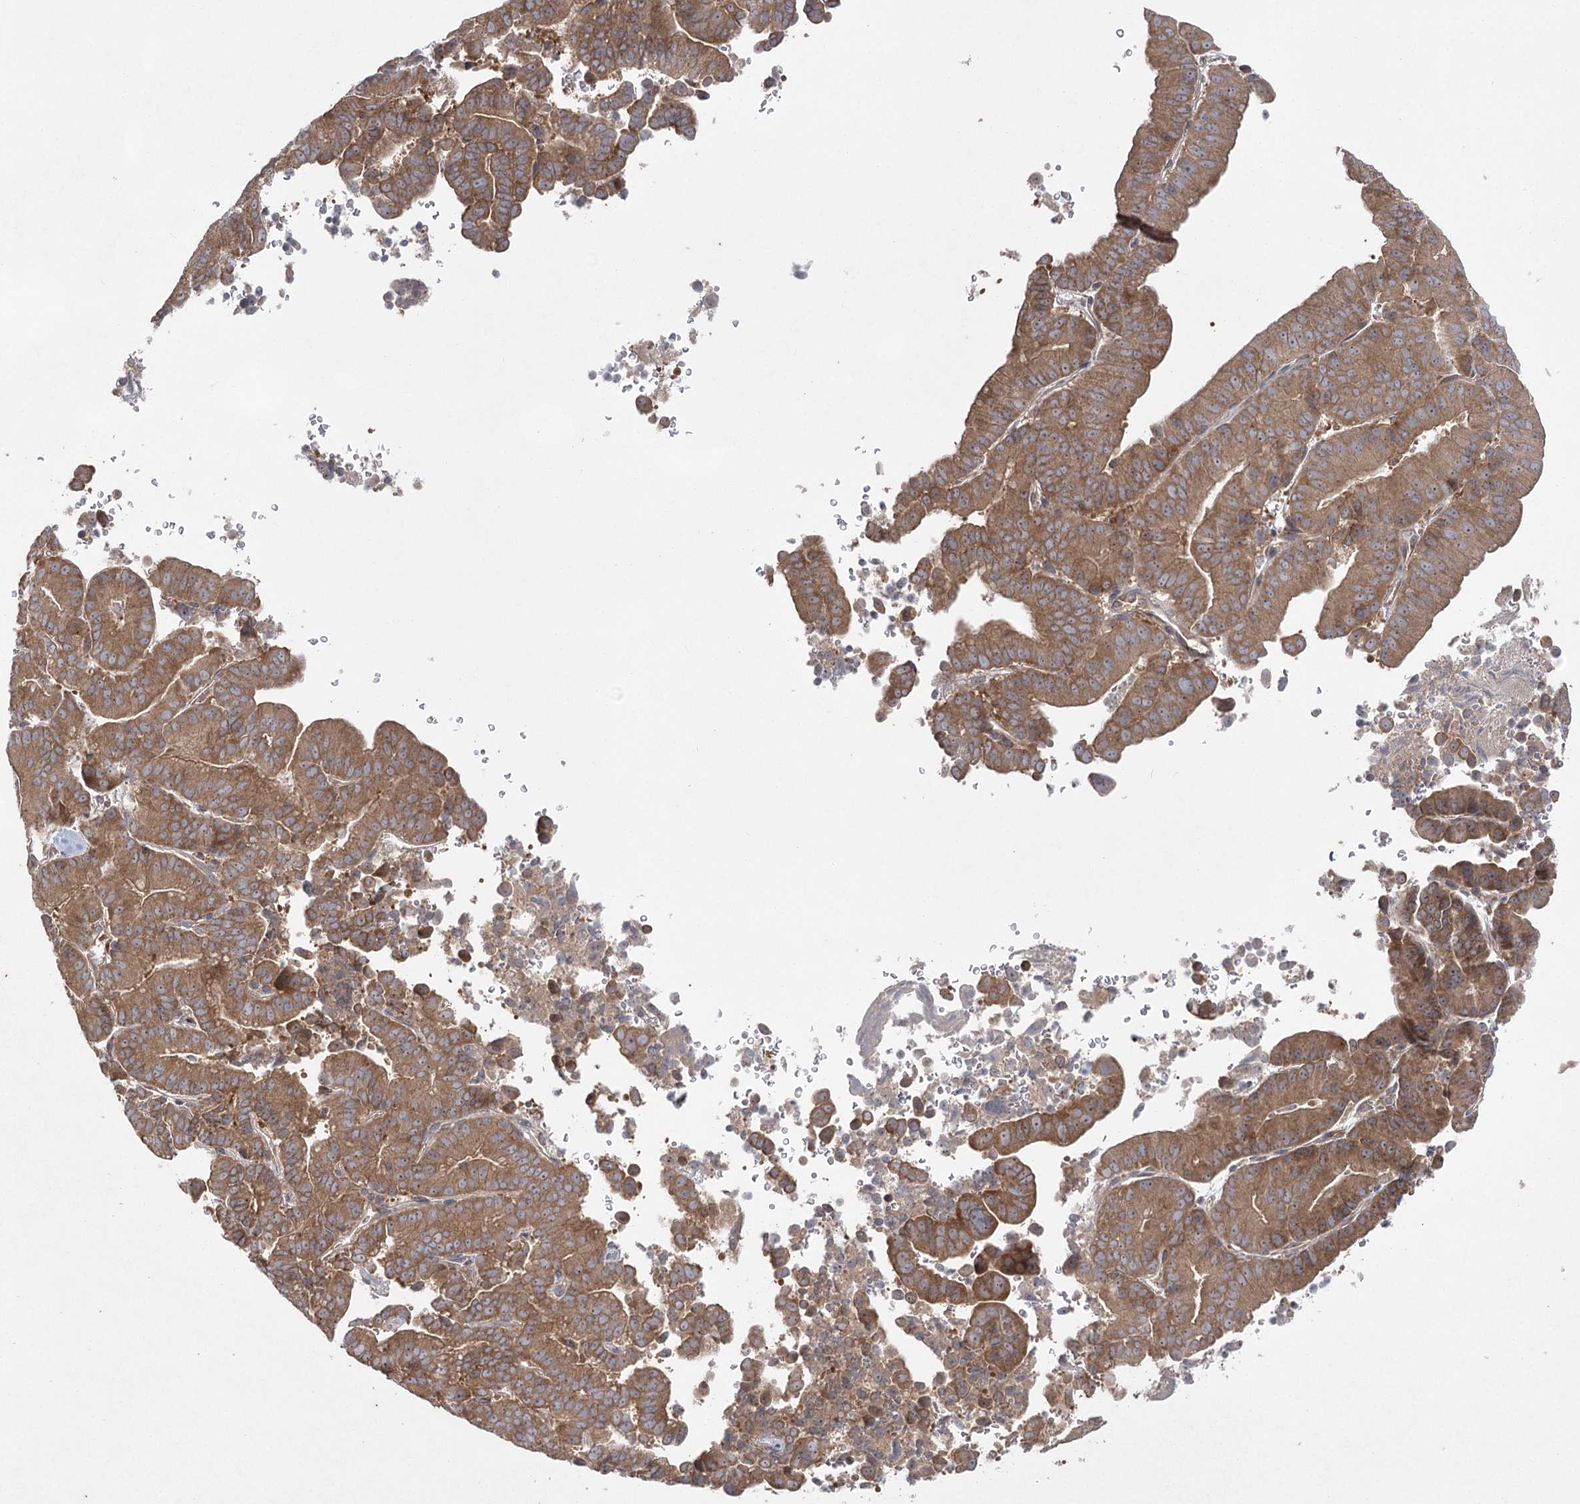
{"staining": {"intensity": "moderate", "quantity": ">75%", "location": "cytoplasmic/membranous"}, "tissue": "liver cancer", "cell_type": "Tumor cells", "image_type": "cancer", "snomed": [{"axis": "morphology", "description": "Cholangiocarcinoma"}, {"axis": "topography", "description": "Liver"}], "caption": "This image demonstrates IHC staining of human cholangiocarcinoma (liver), with medium moderate cytoplasmic/membranous staining in about >75% of tumor cells.", "gene": "EIF3A", "patient": {"sex": "female", "age": 75}}